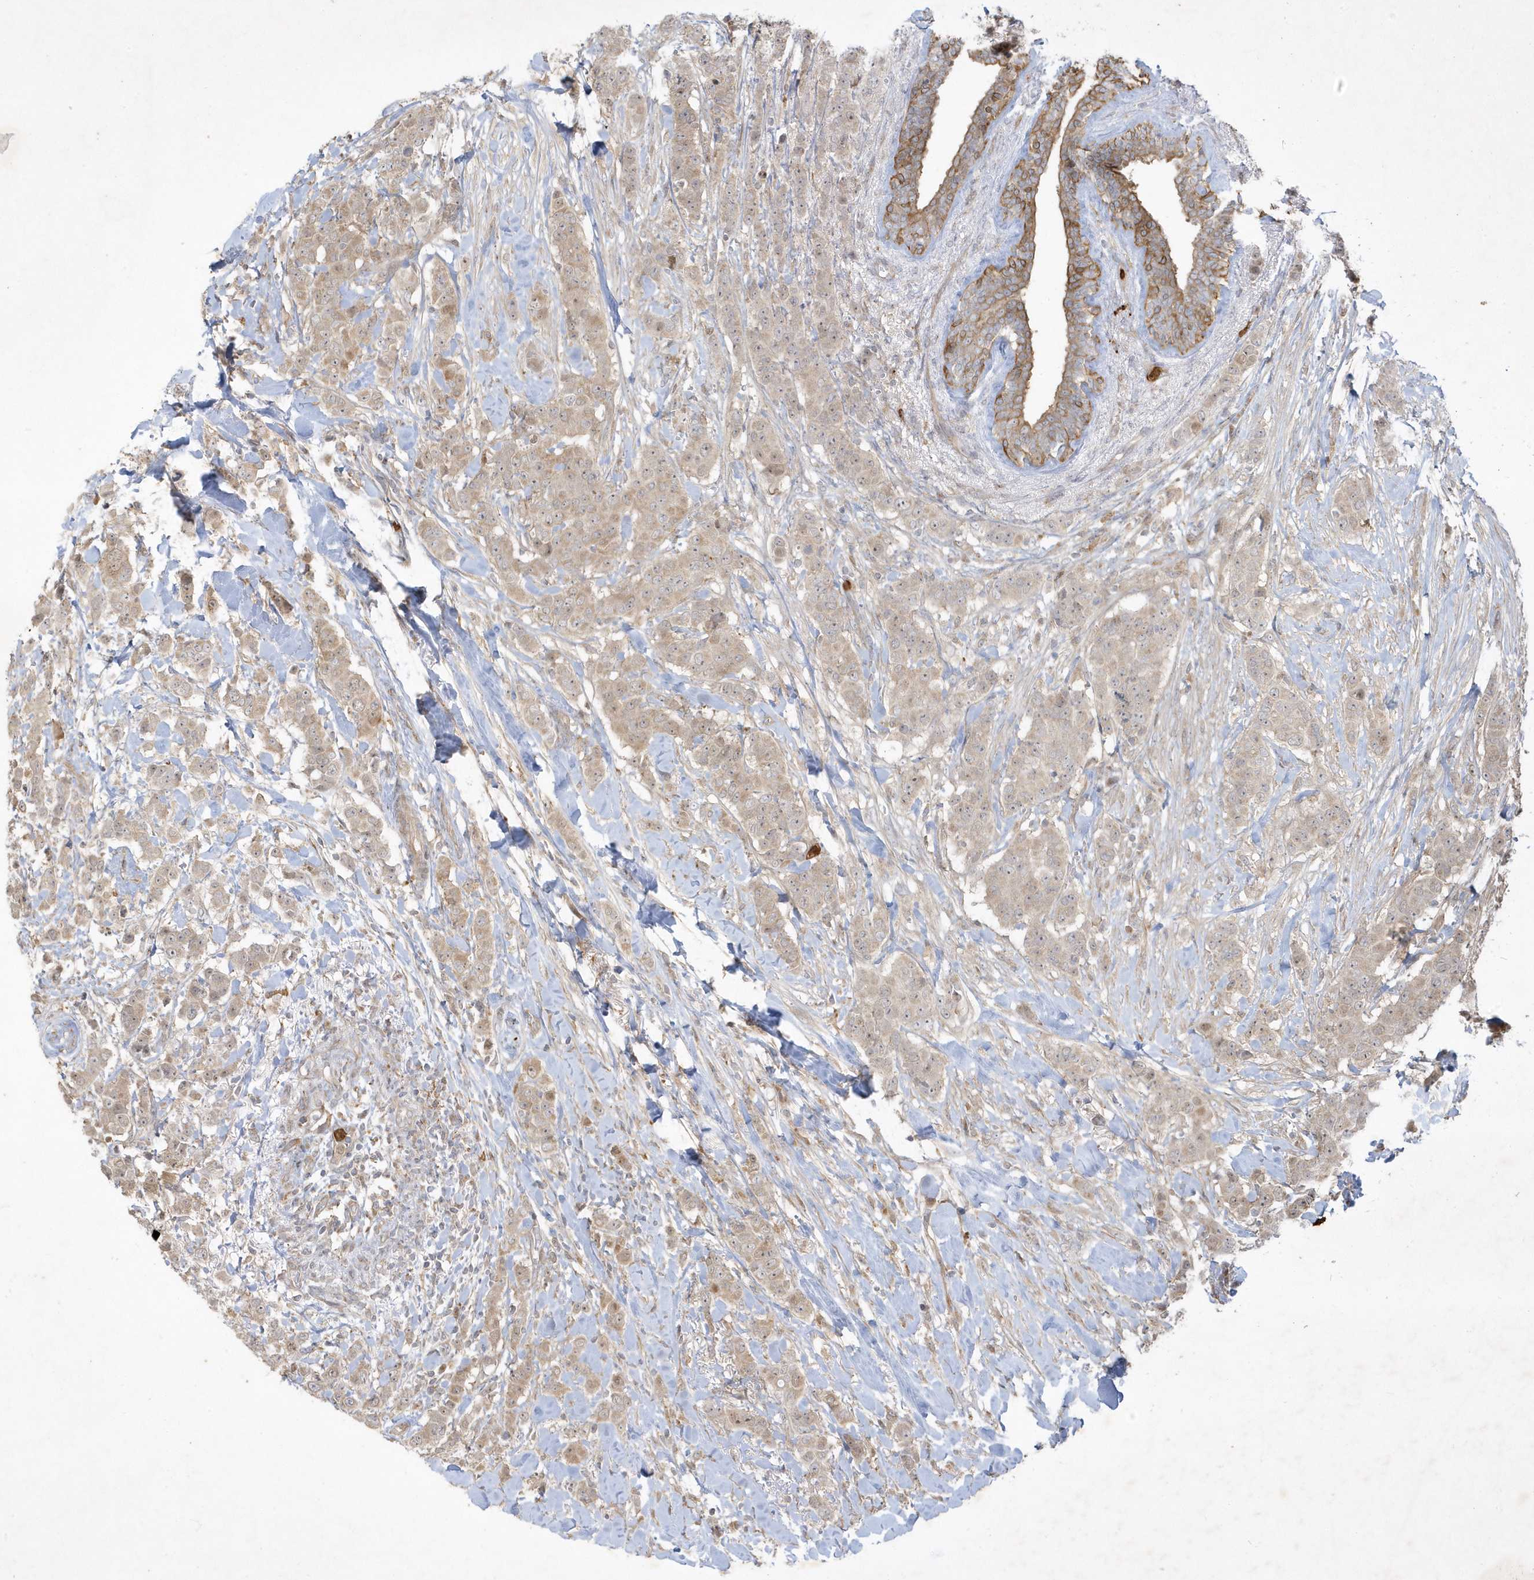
{"staining": {"intensity": "weak", "quantity": "25%-75%", "location": "cytoplasmic/membranous"}, "tissue": "breast cancer", "cell_type": "Tumor cells", "image_type": "cancer", "snomed": [{"axis": "morphology", "description": "Duct carcinoma"}, {"axis": "topography", "description": "Breast"}], "caption": "The immunohistochemical stain labels weak cytoplasmic/membranous expression in tumor cells of breast infiltrating ductal carcinoma tissue.", "gene": "IFT57", "patient": {"sex": "female", "age": 40}}